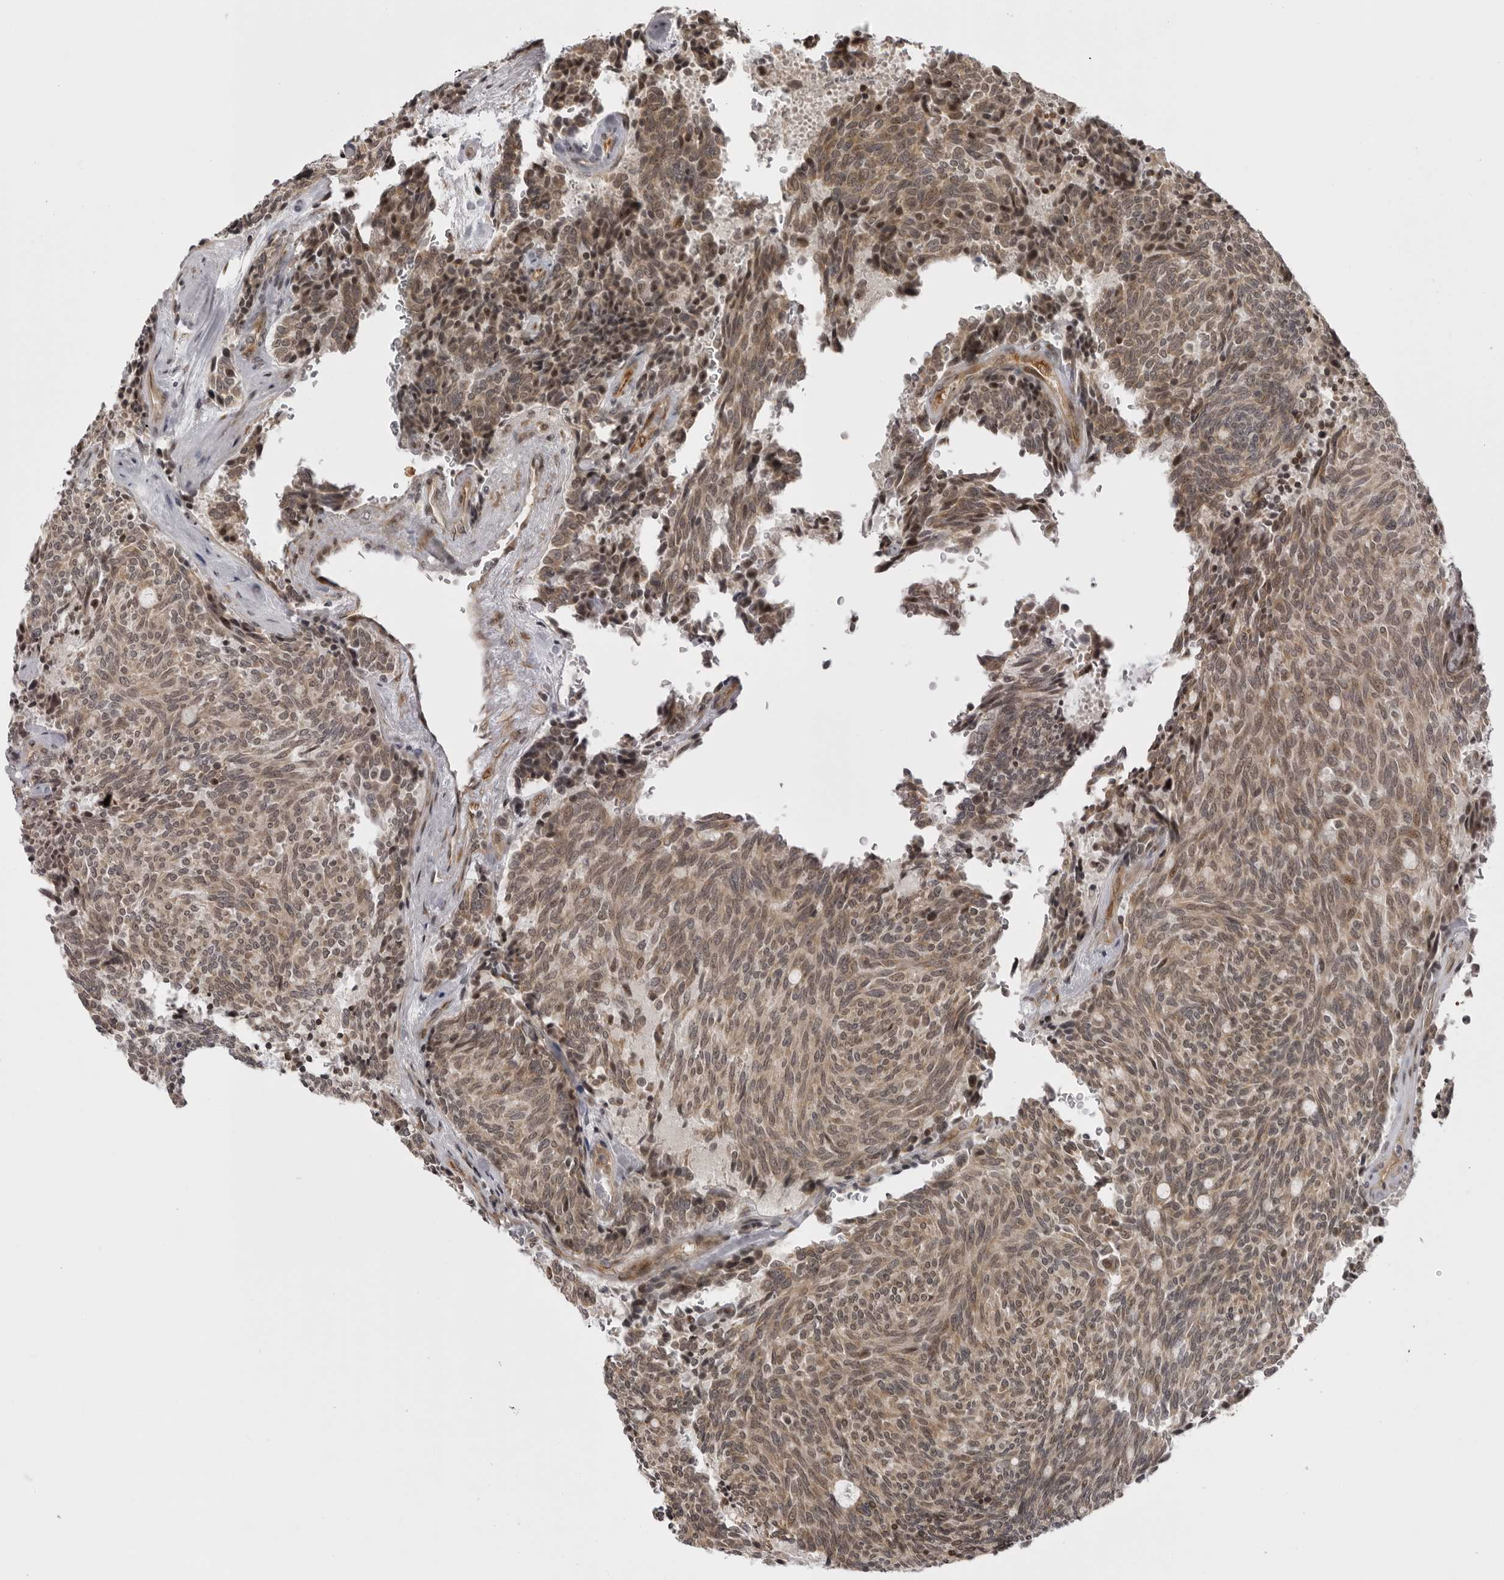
{"staining": {"intensity": "moderate", "quantity": ">75%", "location": "cytoplasmic/membranous,nuclear"}, "tissue": "carcinoid", "cell_type": "Tumor cells", "image_type": "cancer", "snomed": [{"axis": "morphology", "description": "Carcinoid, malignant, NOS"}, {"axis": "topography", "description": "Pancreas"}], "caption": "The histopathology image reveals a brown stain indicating the presence of a protein in the cytoplasmic/membranous and nuclear of tumor cells in malignant carcinoid.", "gene": "DNAH14", "patient": {"sex": "female", "age": 54}}